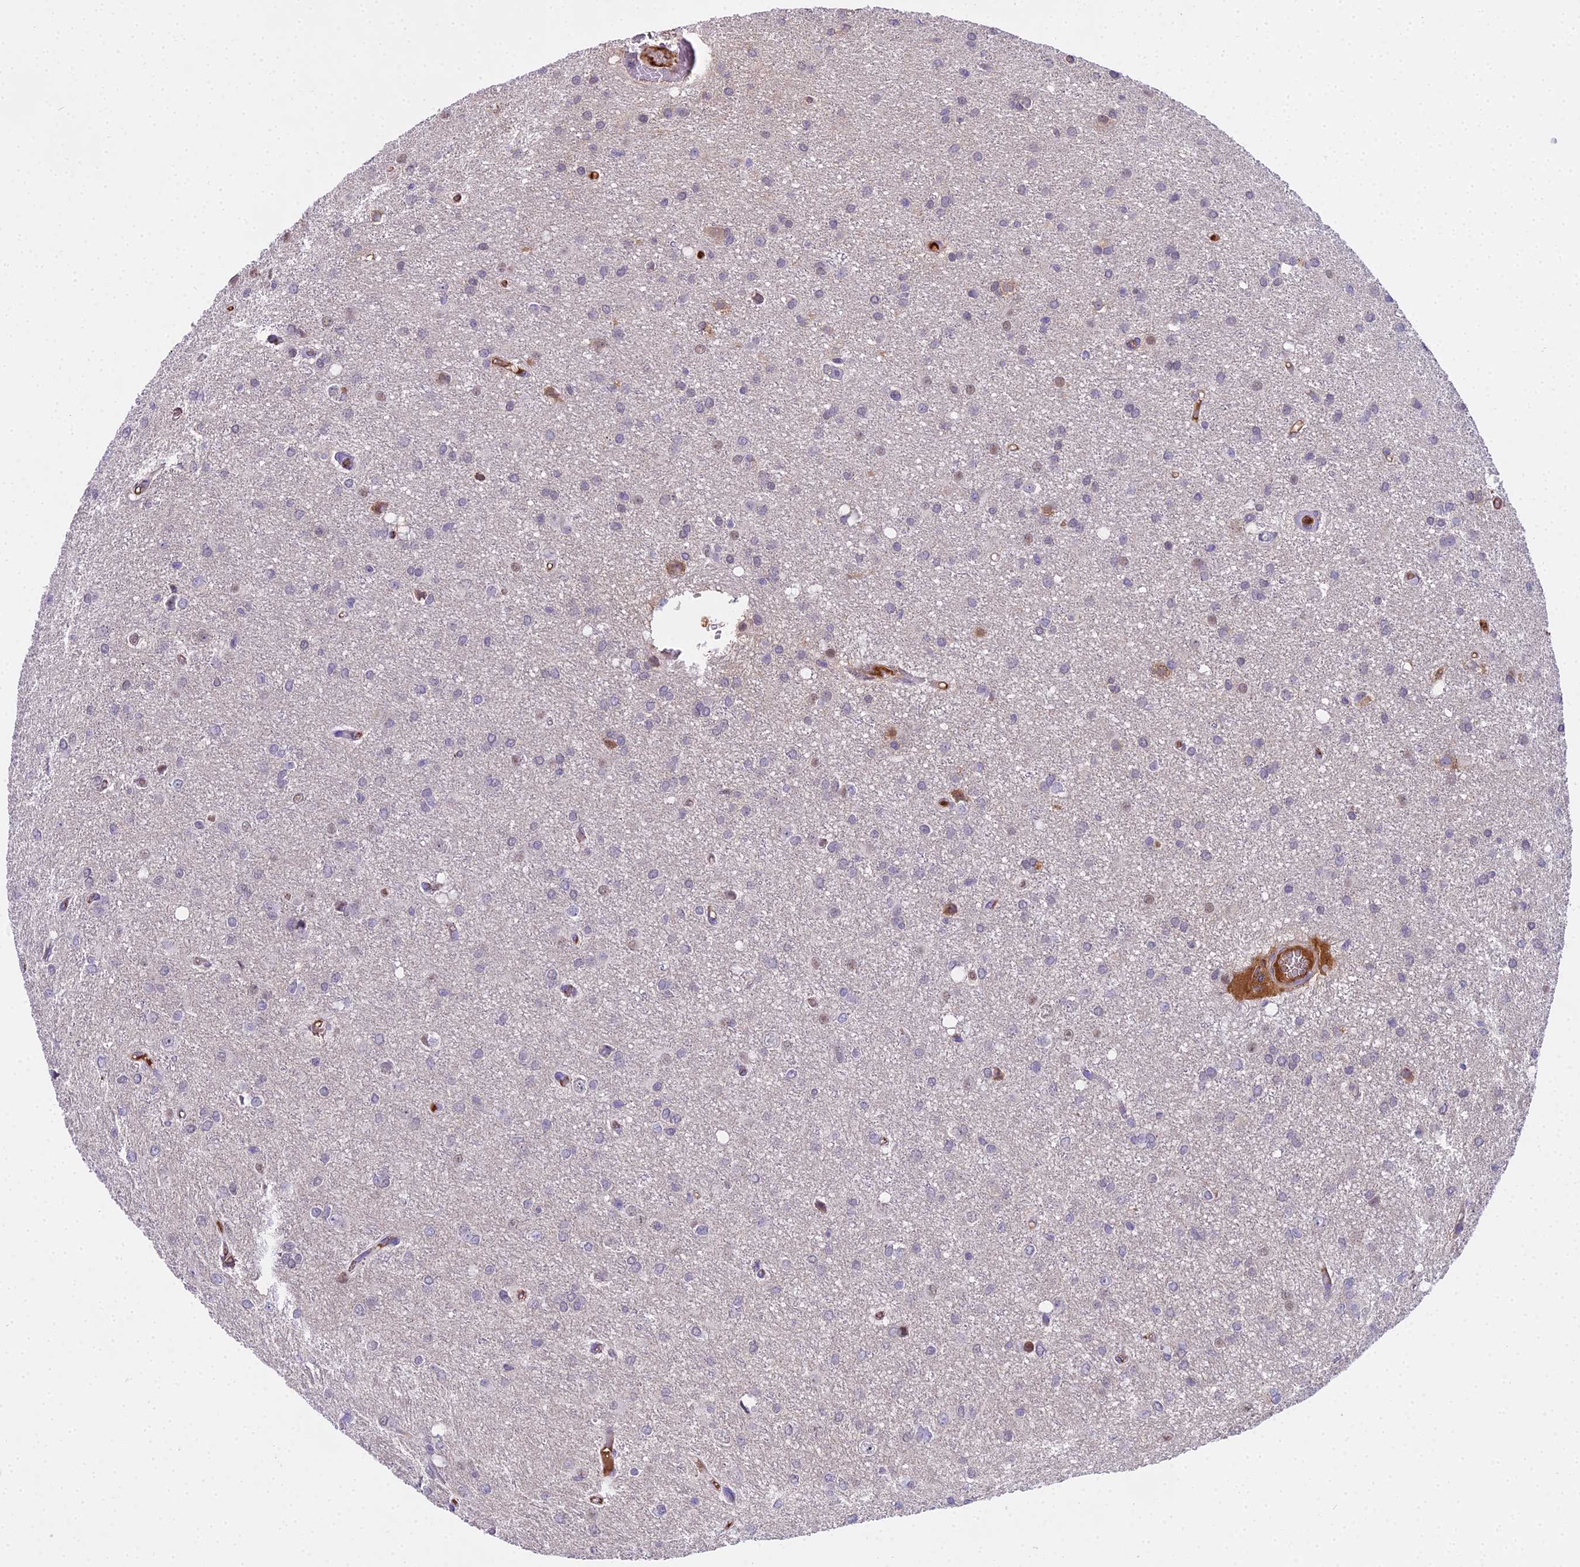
{"staining": {"intensity": "negative", "quantity": "none", "location": "none"}, "tissue": "glioma", "cell_type": "Tumor cells", "image_type": "cancer", "snomed": [{"axis": "morphology", "description": "Glioma, malignant, High grade"}, {"axis": "topography", "description": "Brain"}], "caption": "A high-resolution histopathology image shows immunohistochemistry staining of malignant high-grade glioma, which shows no significant positivity in tumor cells.", "gene": "MAT2A", "patient": {"sex": "female", "age": 50}}